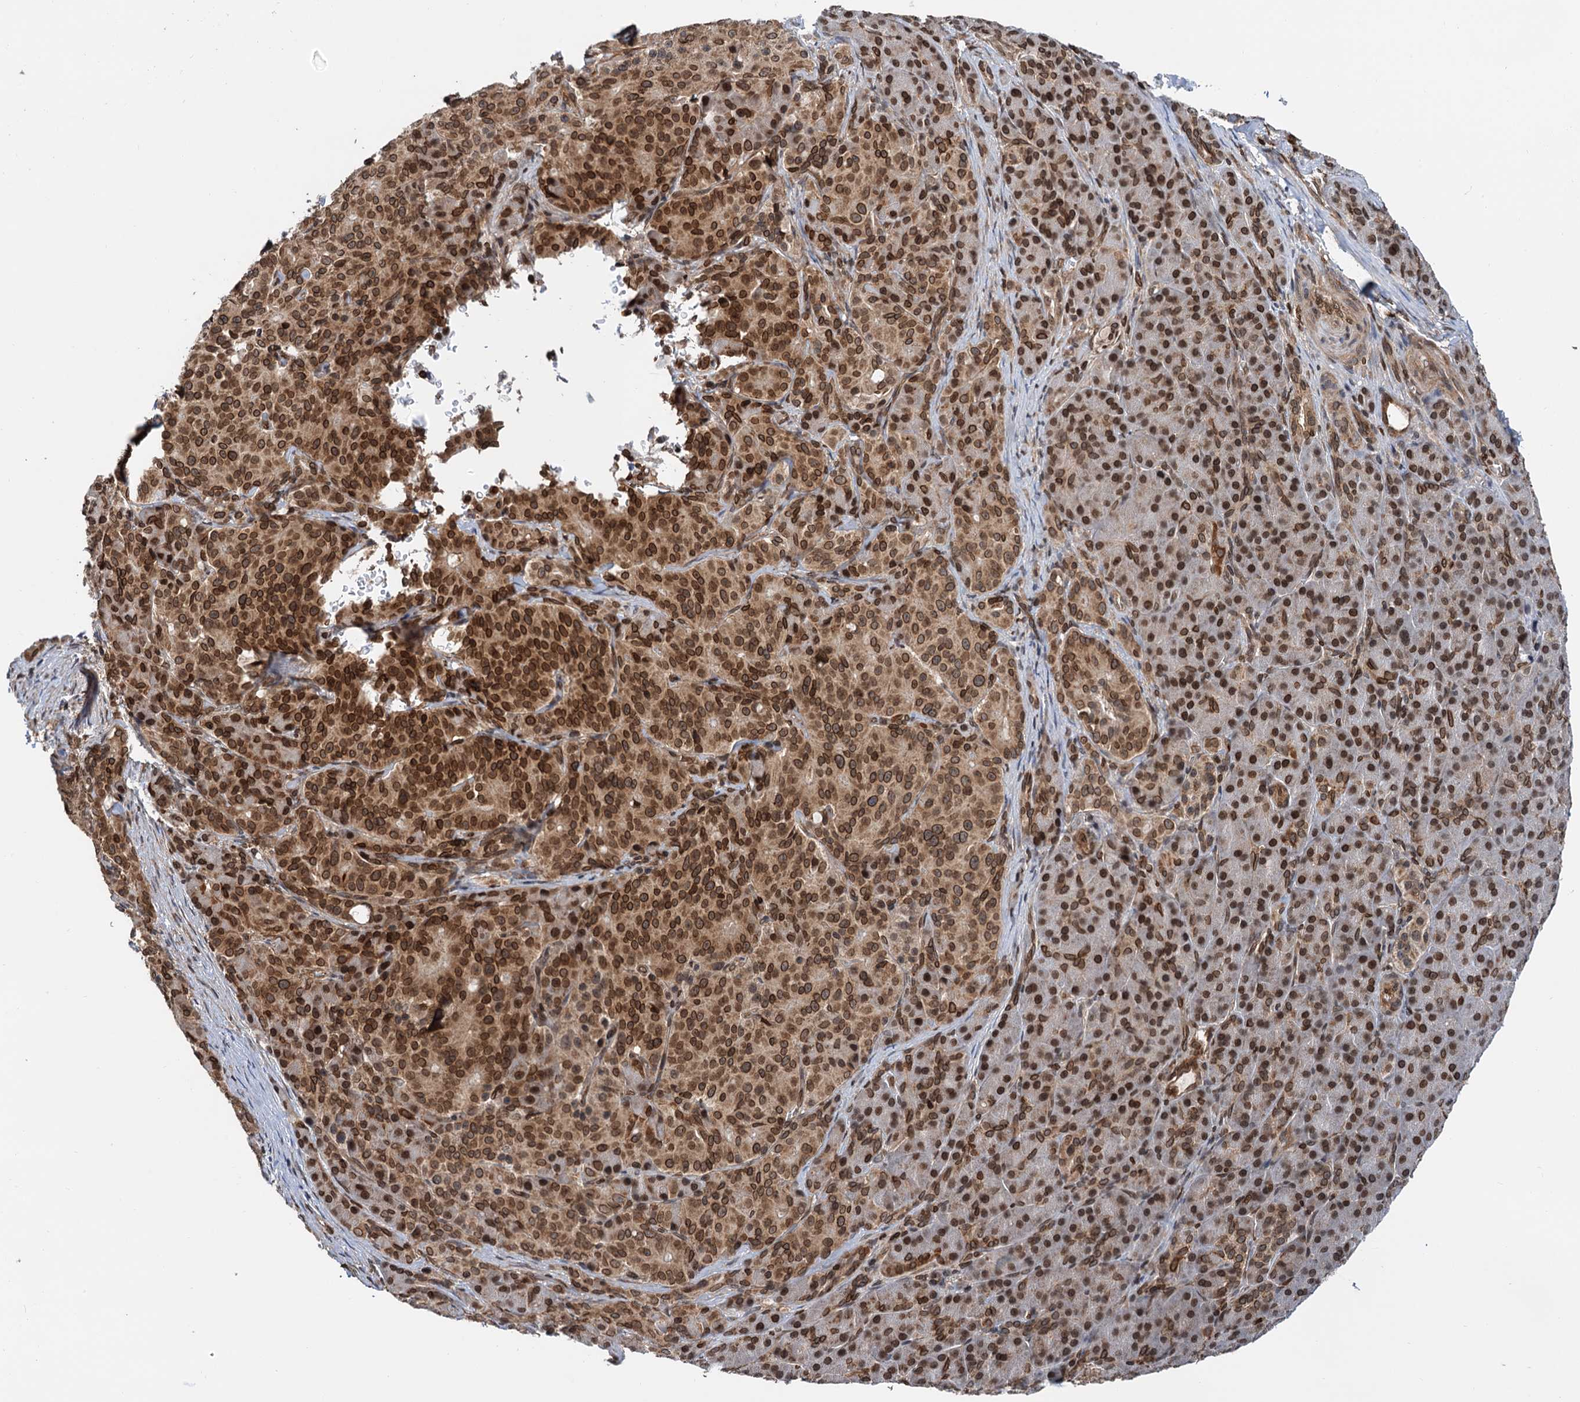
{"staining": {"intensity": "strong", "quantity": ">75%", "location": "cytoplasmic/membranous,nuclear"}, "tissue": "pancreatic cancer", "cell_type": "Tumor cells", "image_type": "cancer", "snomed": [{"axis": "morphology", "description": "Adenocarcinoma, NOS"}, {"axis": "topography", "description": "Pancreas"}], "caption": "IHC (DAB) staining of pancreatic cancer displays strong cytoplasmic/membranous and nuclear protein staining in approximately >75% of tumor cells.", "gene": "ZC3H13", "patient": {"sex": "female", "age": 74}}